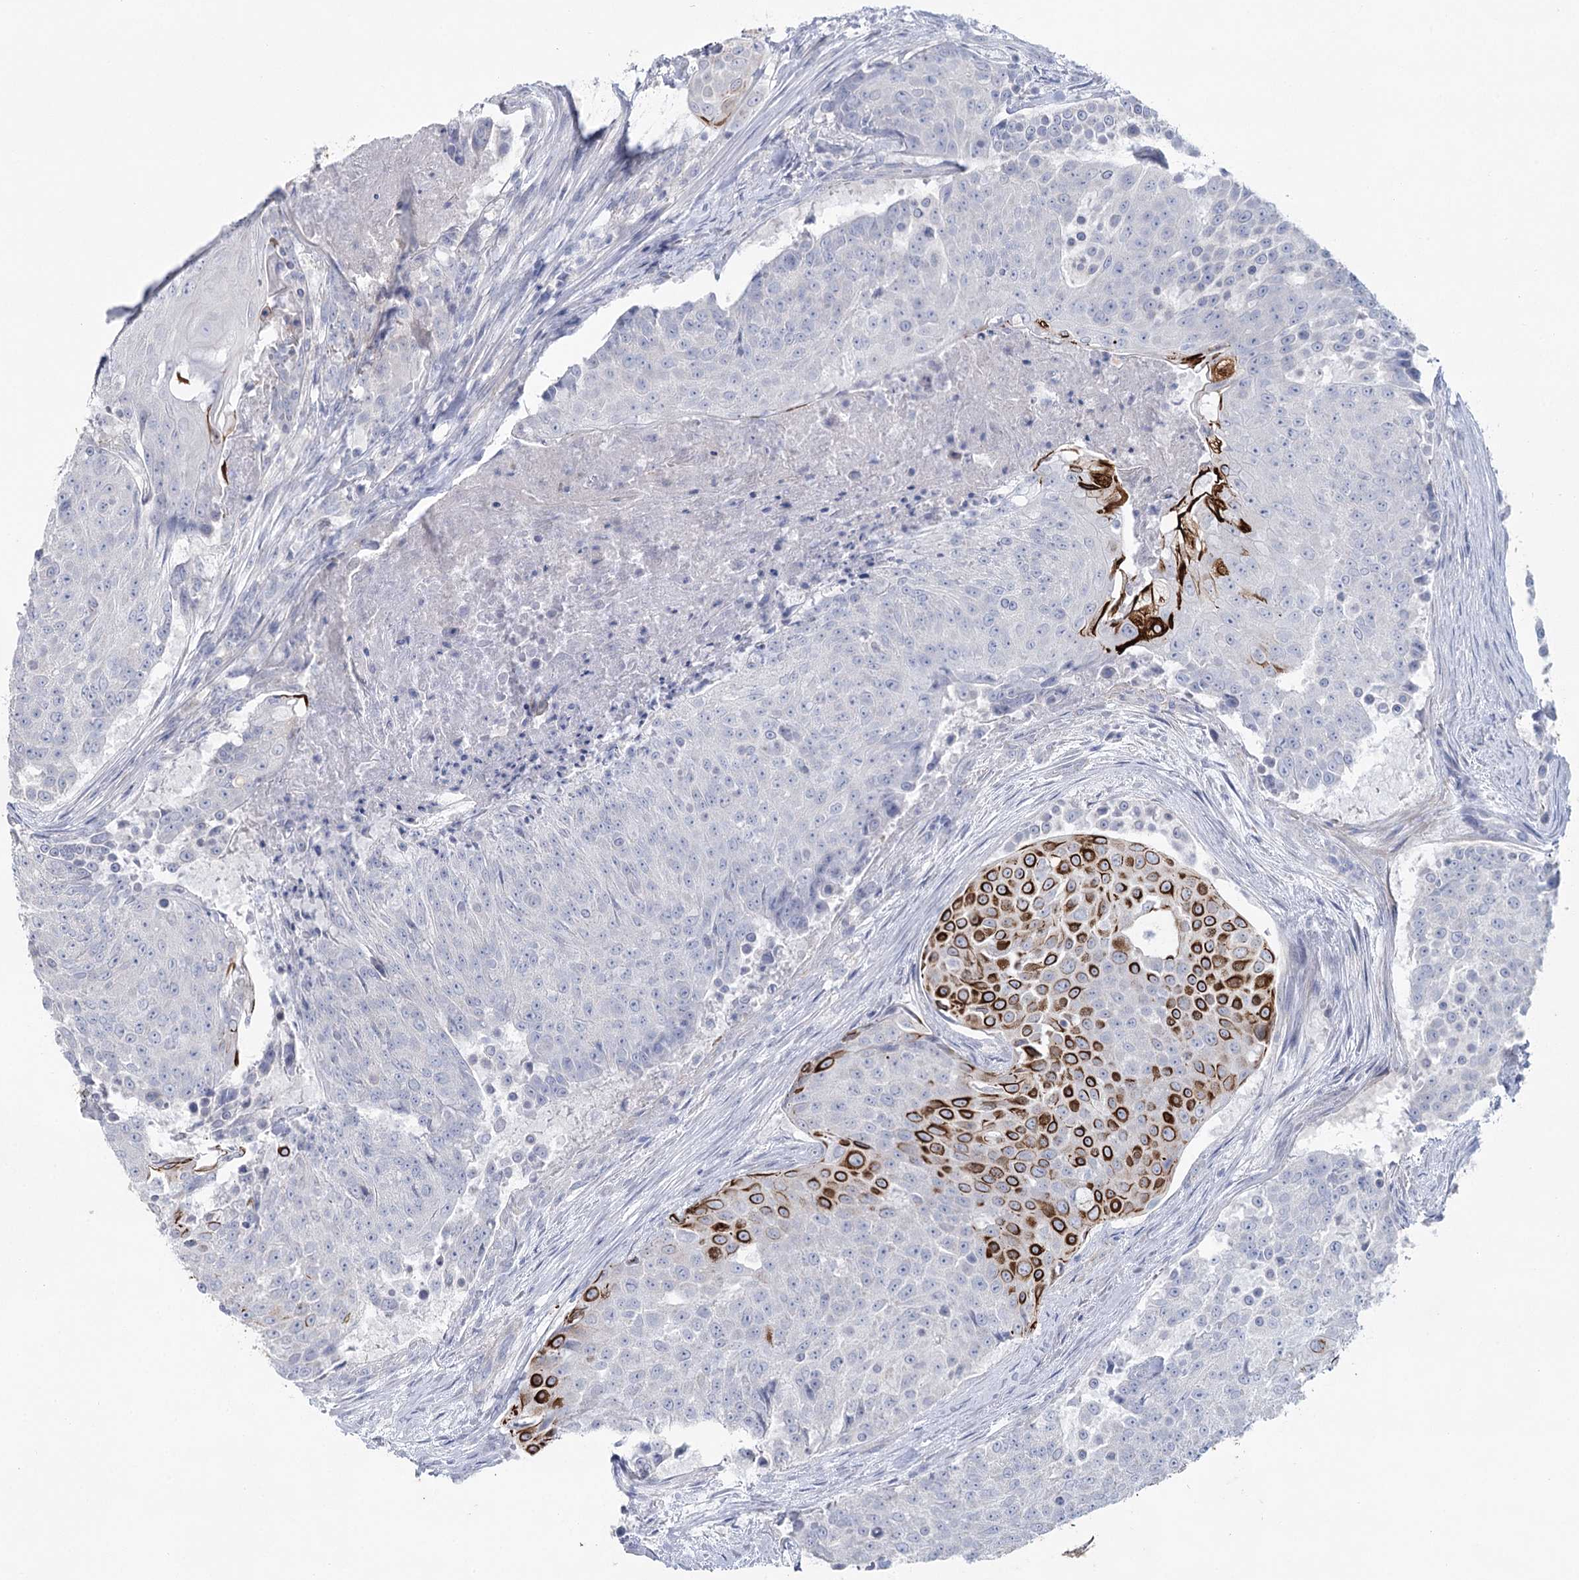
{"staining": {"intensity": "strong", "quantity": "<25%", "location": "cytoplasmic/membranous"}, "tissue": "urothelial cancer", "cell_type": "Tumor cells", "image_type": "cancer", "snomed": [{"axis": "morphology", "description": "Urothelial carcinoma, High grade"}, {"axis": "topography", "description": "Urinary bladder"}], "caption": "Human high-grade urothelial carcinoma stained with a protein marker displays strong staining in tumor cells.", "gene": "CCDC88A", "patient": {"sex": "female", "age": 63}}